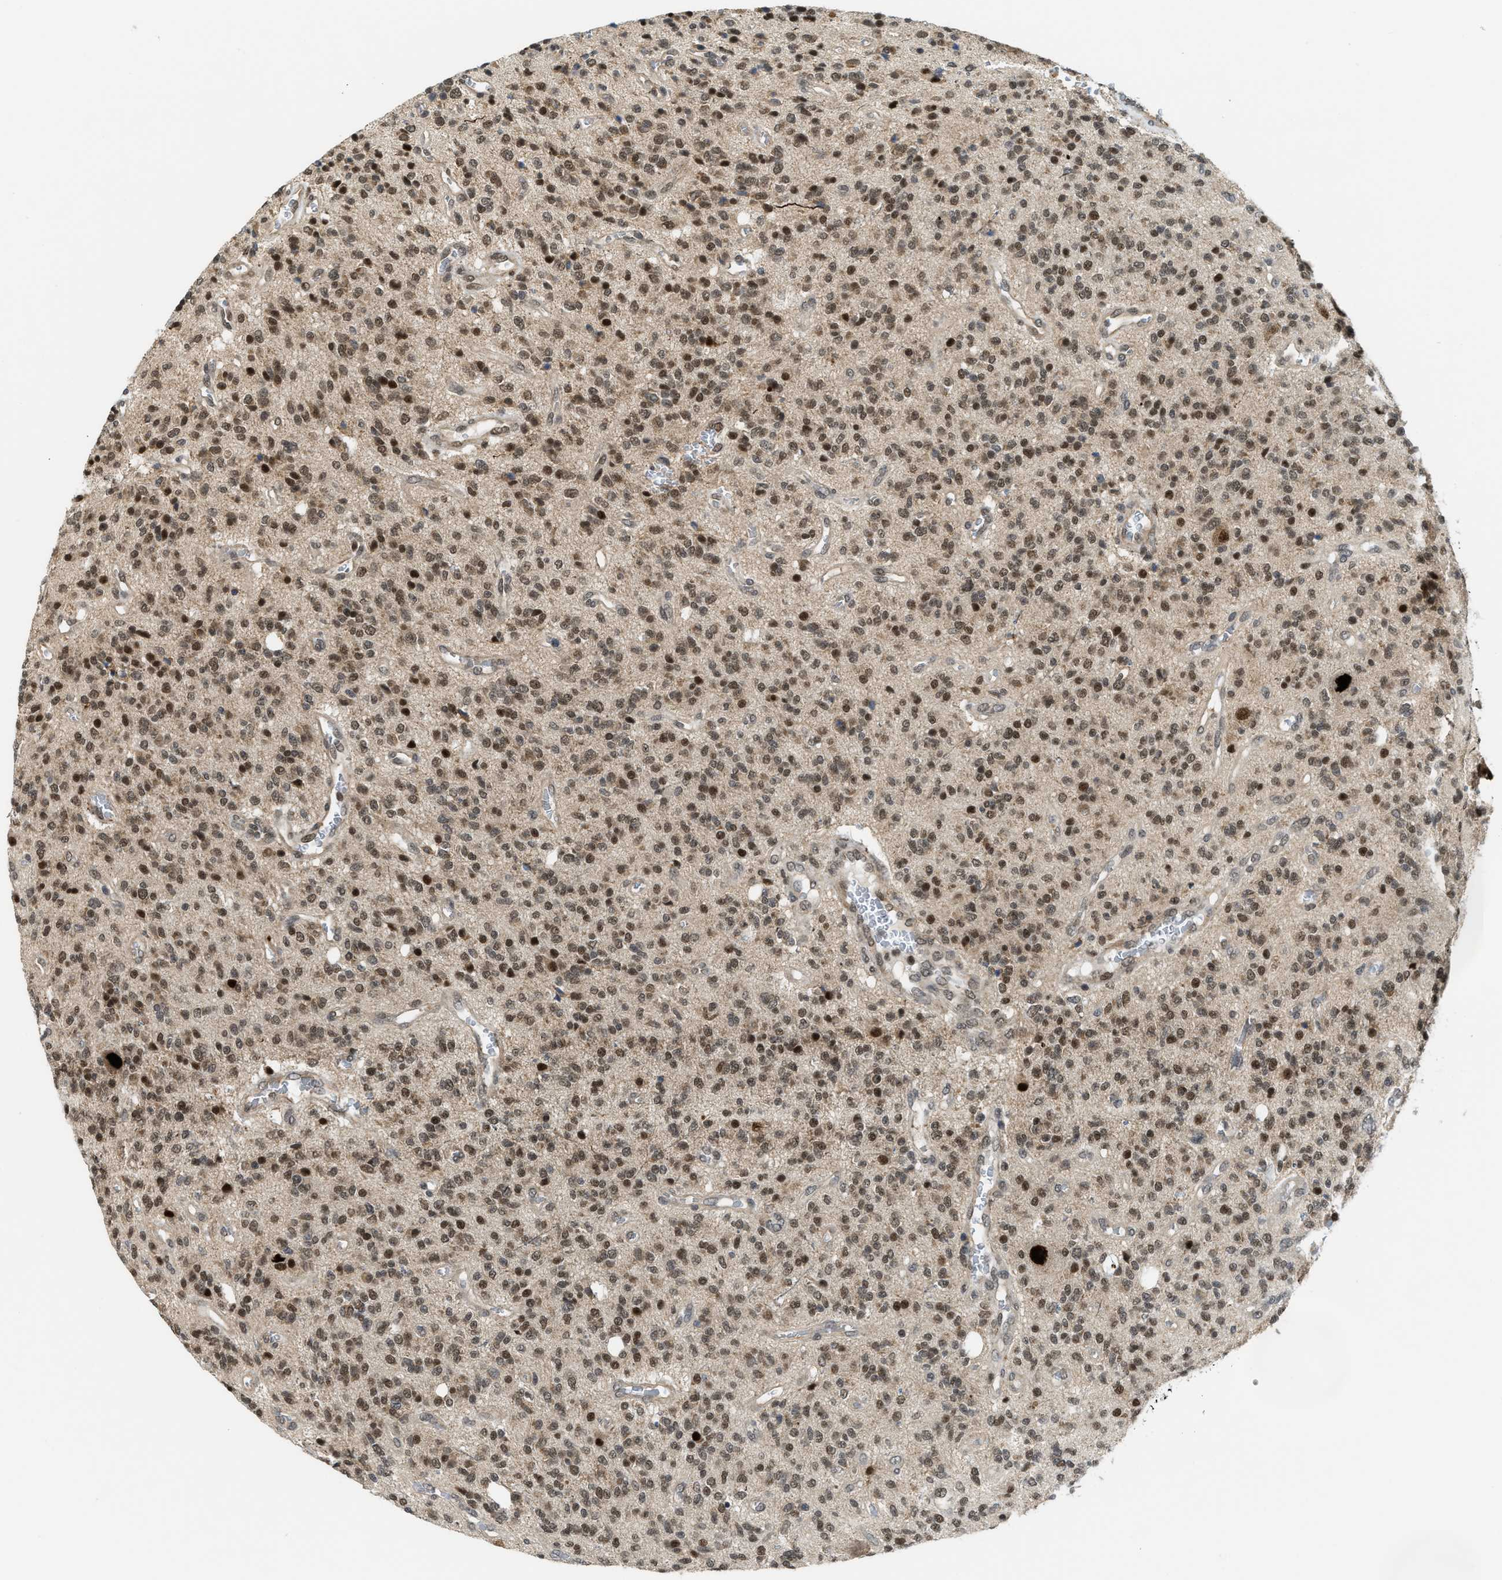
{"staining": {"intensity": "moderate", "quantity": ">75%", "location": "nuclear"}, "tissue": "glioma", "cell_type": "Tumor cells", "image_type": "cancer", "snomed": [{"axis": "morphology", "description": "Glioma, malignant, High grade"}, {"axis": "topography", "description": "Brain"}], "caption": "About >75% of tumor cells in human malignant high-grade glioma demonstrate moderate nuclear protein expression as visualized by brown immunohistochemical staining.", "gene": "ZNF250", "patient": {"sex": "male", "age": 34}}